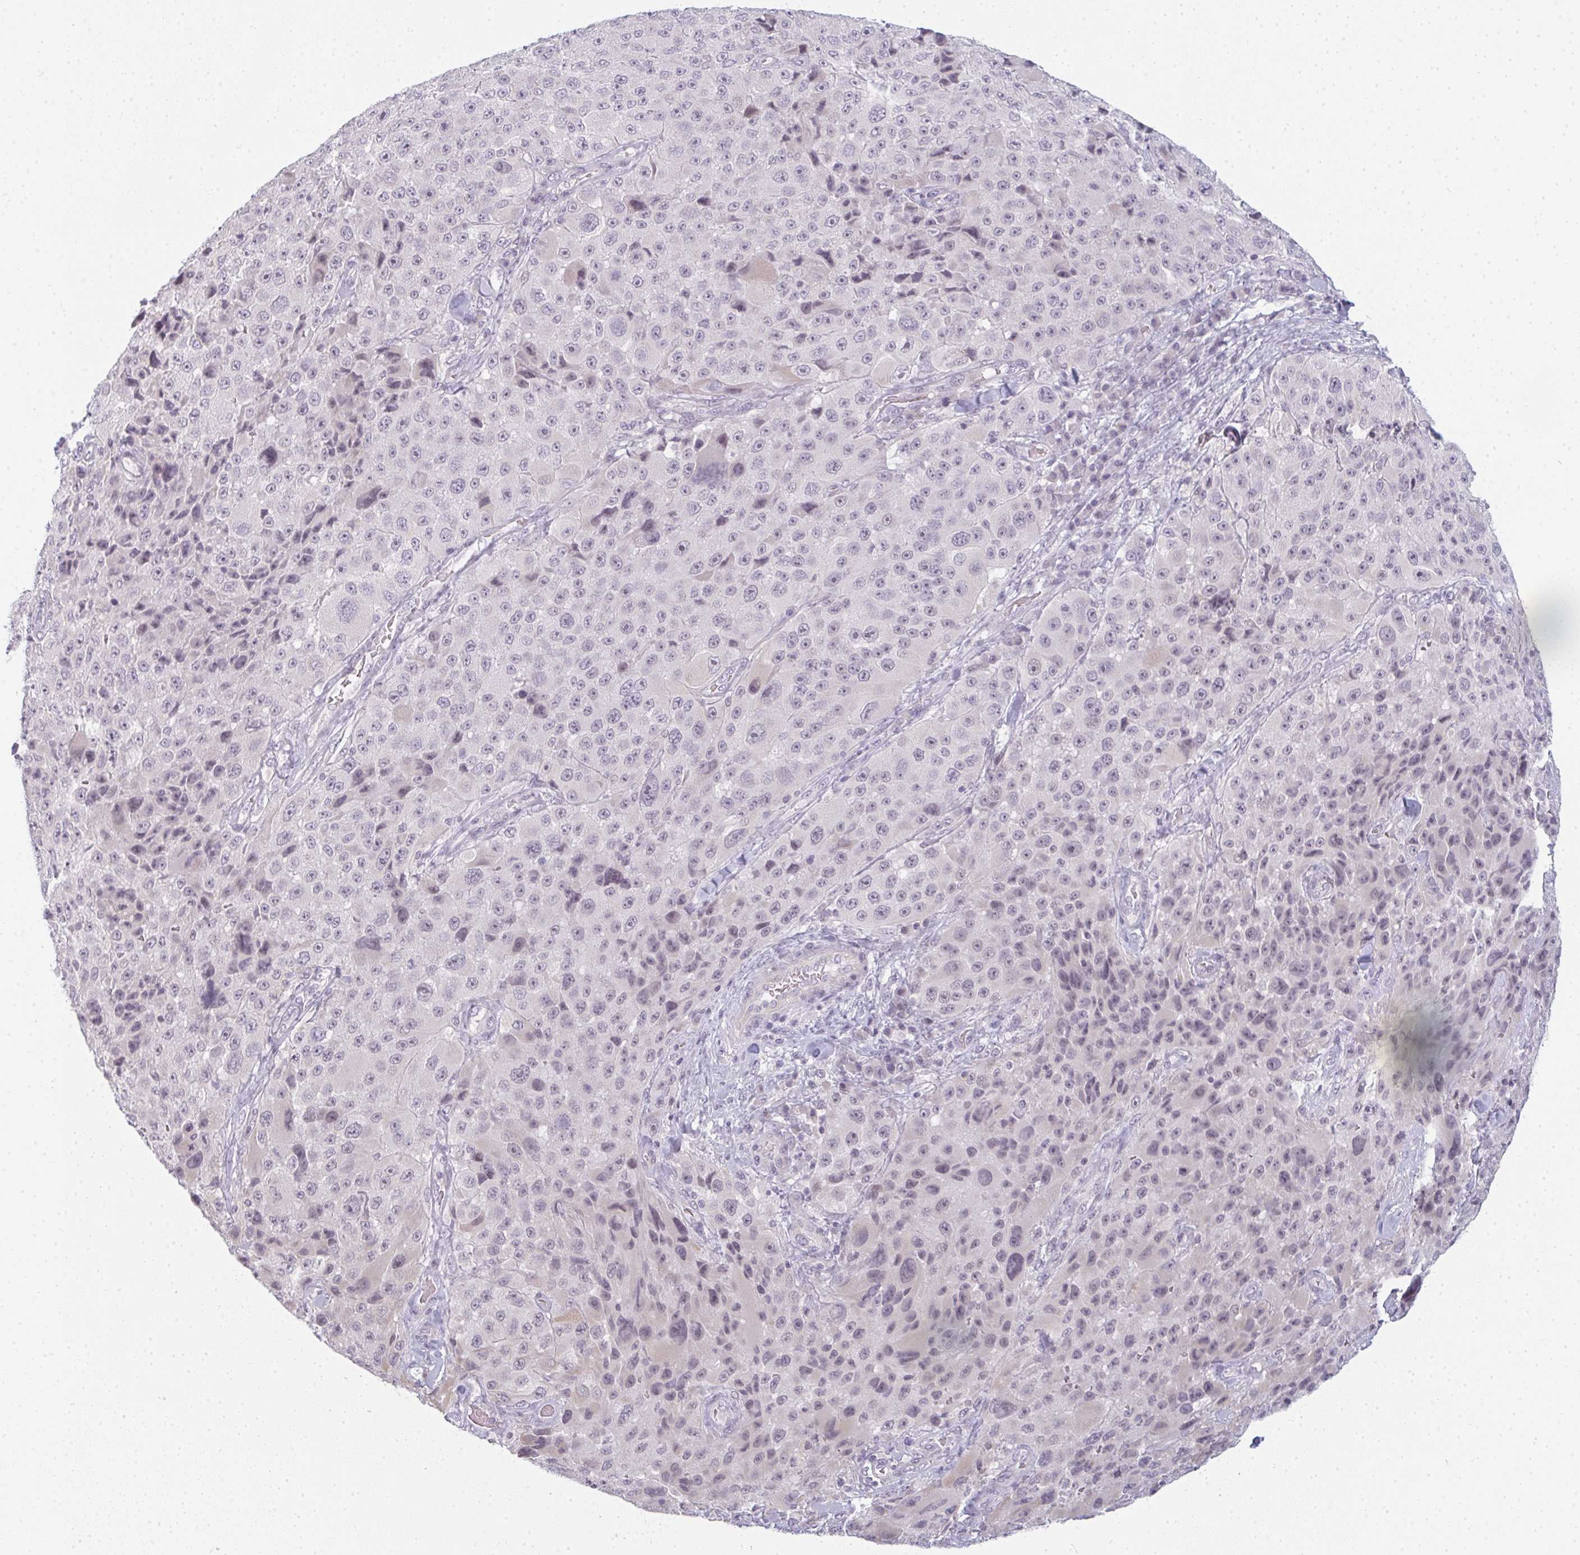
{"staining": {"intensity": "weak", "quantity": "<25%", "location": "nuclear"}, "tissue": "melanoma", "cell_type": "Tumor cells", "image_type": "cancer", "snomed": [{"axis": "morphology", "description": "Malignant melanoma, Metastatic site"}, {"axis": "topography", "description": "Lymph node"}], "caption": "Immunohistochemical staining of human malignant melanoma (metastatic site) displays no significant expression in tumor cells.", "gene": "RBBP6", "patient": {"sex": "male", "age": 62}}